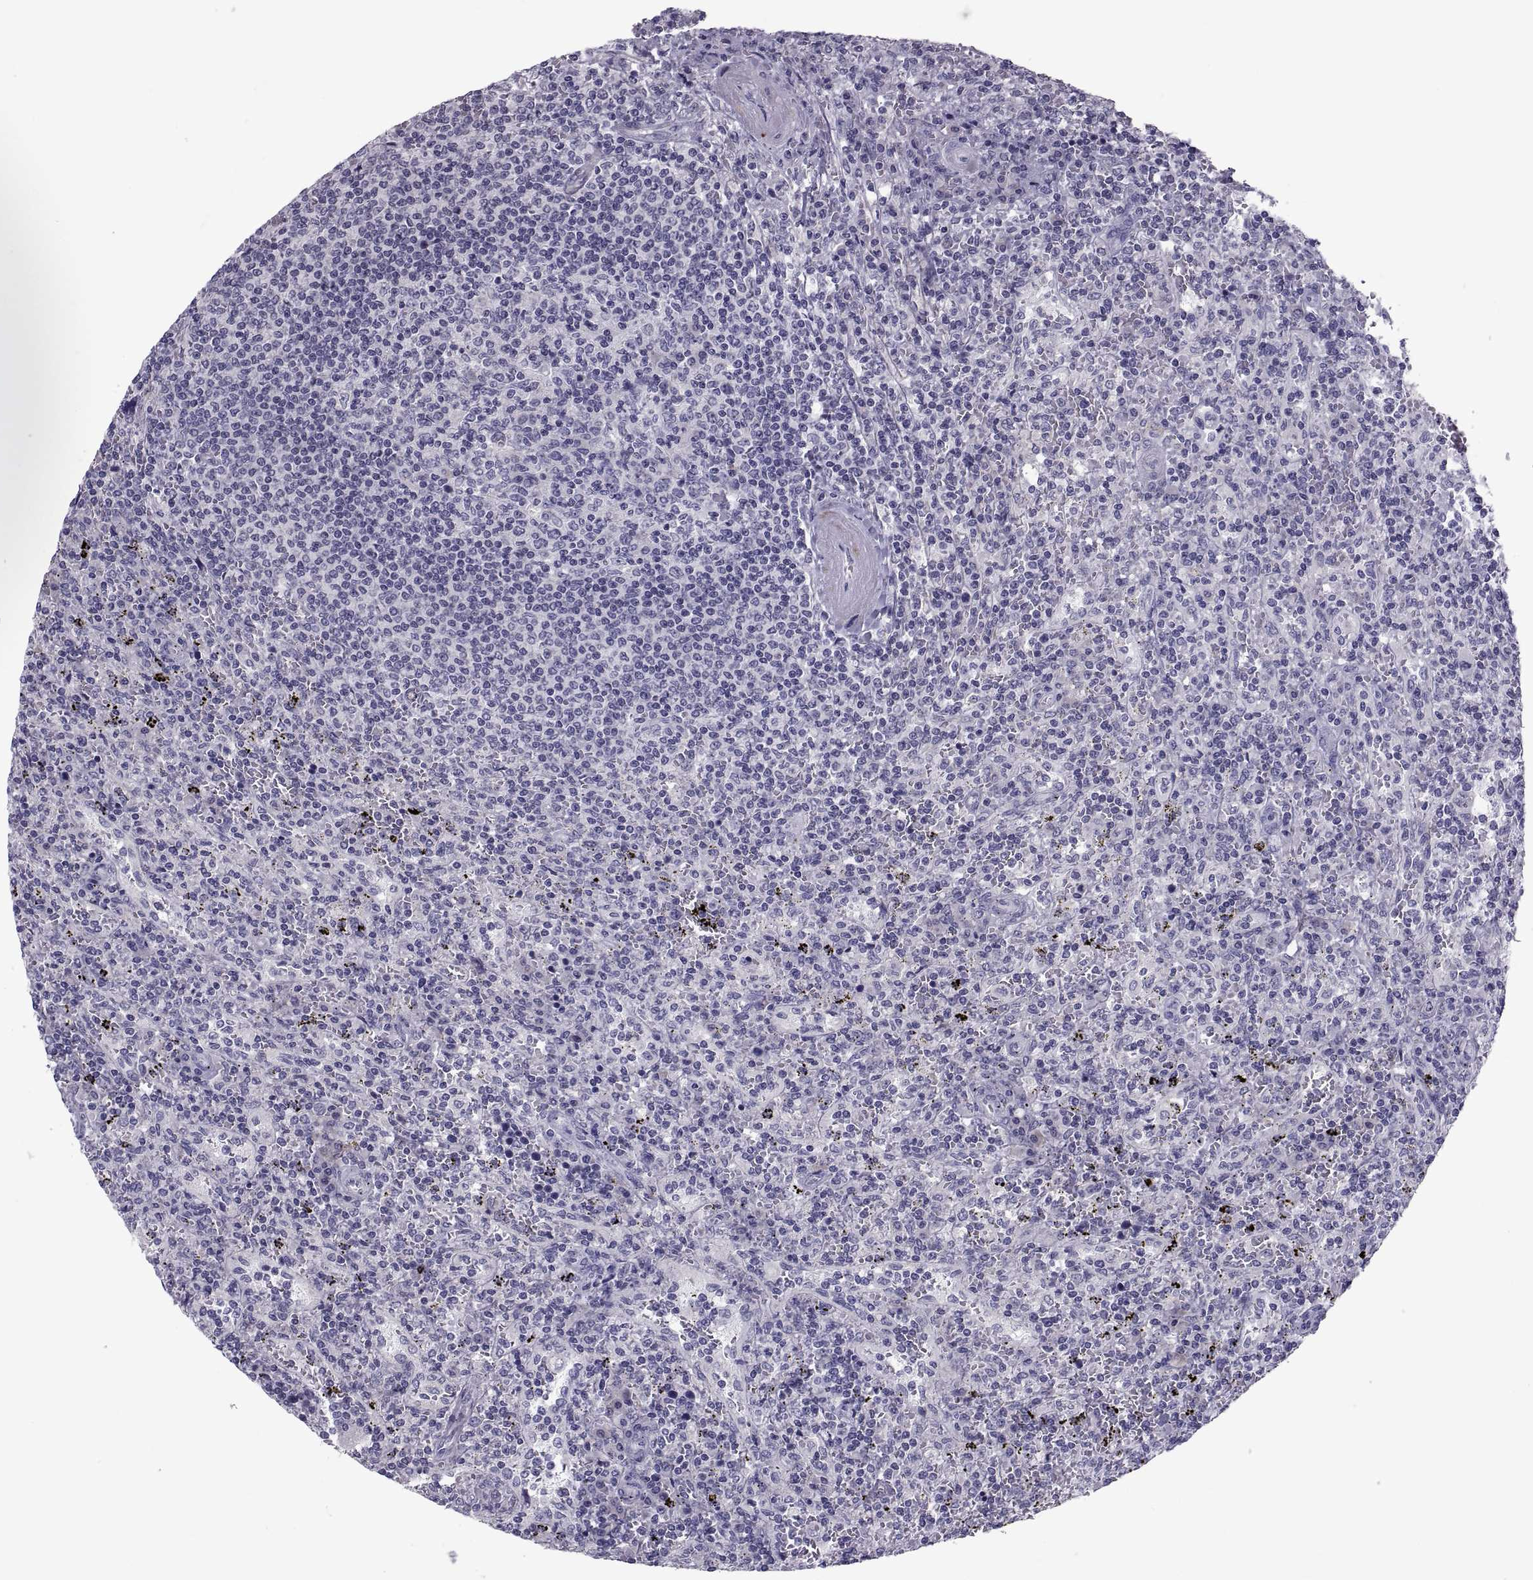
{"staining": {"intensity": "negative", "quantity": "none", "location": "none"}, "tissue": "lymphoma", "cell_type": "Tumor cells", "image_type": "cancer", "snomed": [{"axis": "morphology", "description": "Malignant lymphoma, non-Hodgkin's type, Low grade"}, {"axis": "topography", "description": "Spleen"}], "caption": "Tumor cells are negative for brown protein staining in lymphoma.", "gene": "PDZRN4", "patient": {"sex": "male", "age": 62}}